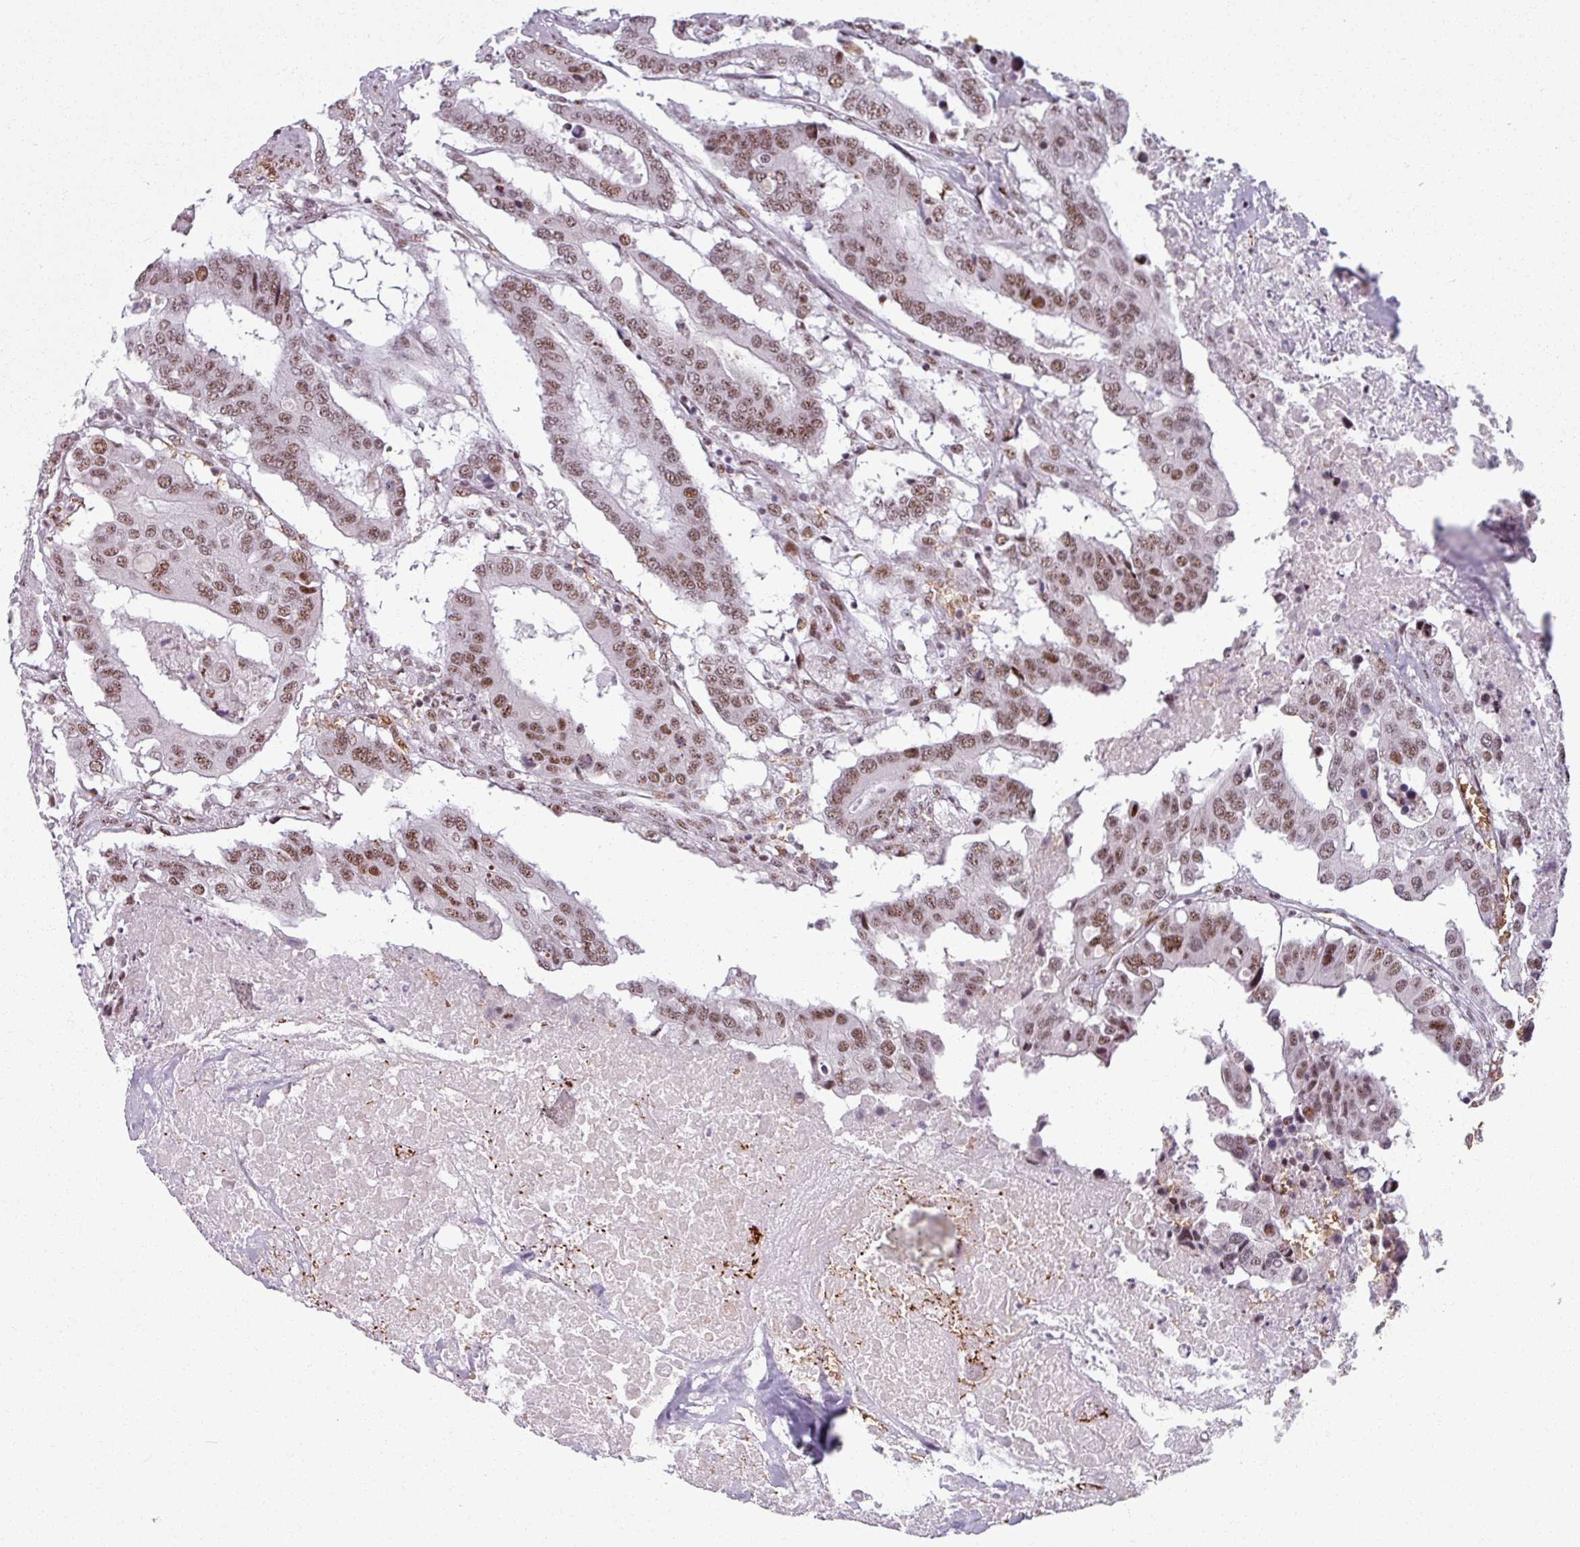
{"staining": {"intensity": "moderate", "quantity": ">75%", "location": "nuclear"}, "tissue": "colorectal cancer", "cell_type": "Tumor cells", "image_type": "cancer", "snomed": [{"axis": "morphology", "description": "Adenocarcinoma, NOS"}, {"axis": "topography", "description": "Colon"}], "caption": "Colorectal cancer (adenocarcinoma) stained with a brown dye reveals moderate nuclear positive staining in approximately >75% of tumor cells.", "gene": "NCOR1", "patient": {"sex": "male", "age": 77}}